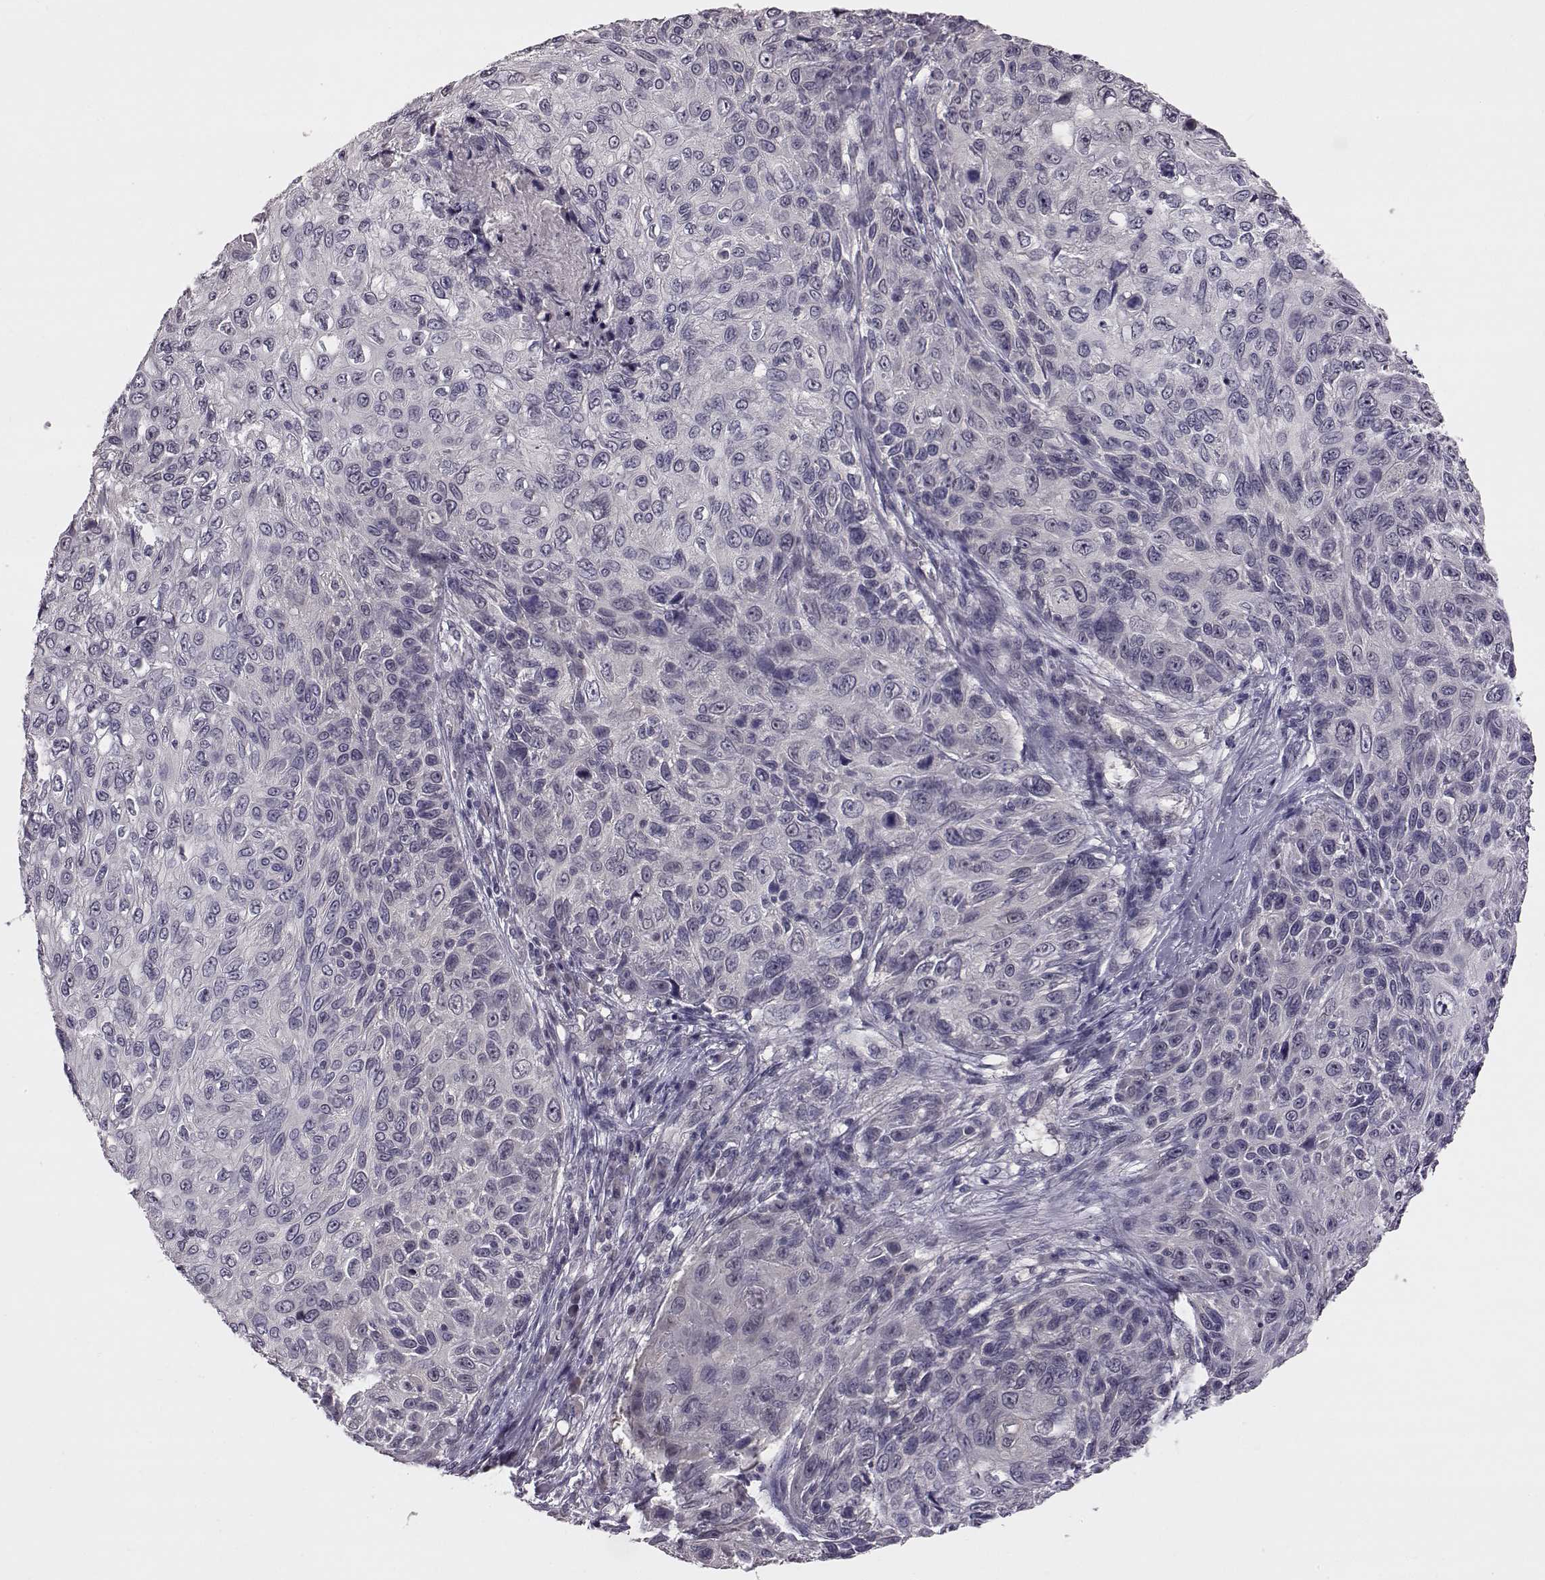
{"staining": {"intensity": "negative", "quantity": "none", "location": "none"}, "tissue": "skin cancer", "cell_type": "Tumor cells", "image_type": "cancer", "snomed": [{"axis": "morphology", "description": "Squamous cell carcinoma, NOS"}, {"axis": "topography", "description": "Skin"}], "caption": "An image of human squamous cell carcinoma (skin) is negative for staining in tumor cells.", "gene": "C10orf62", "patient": {"sex": "male", "age": 92}}